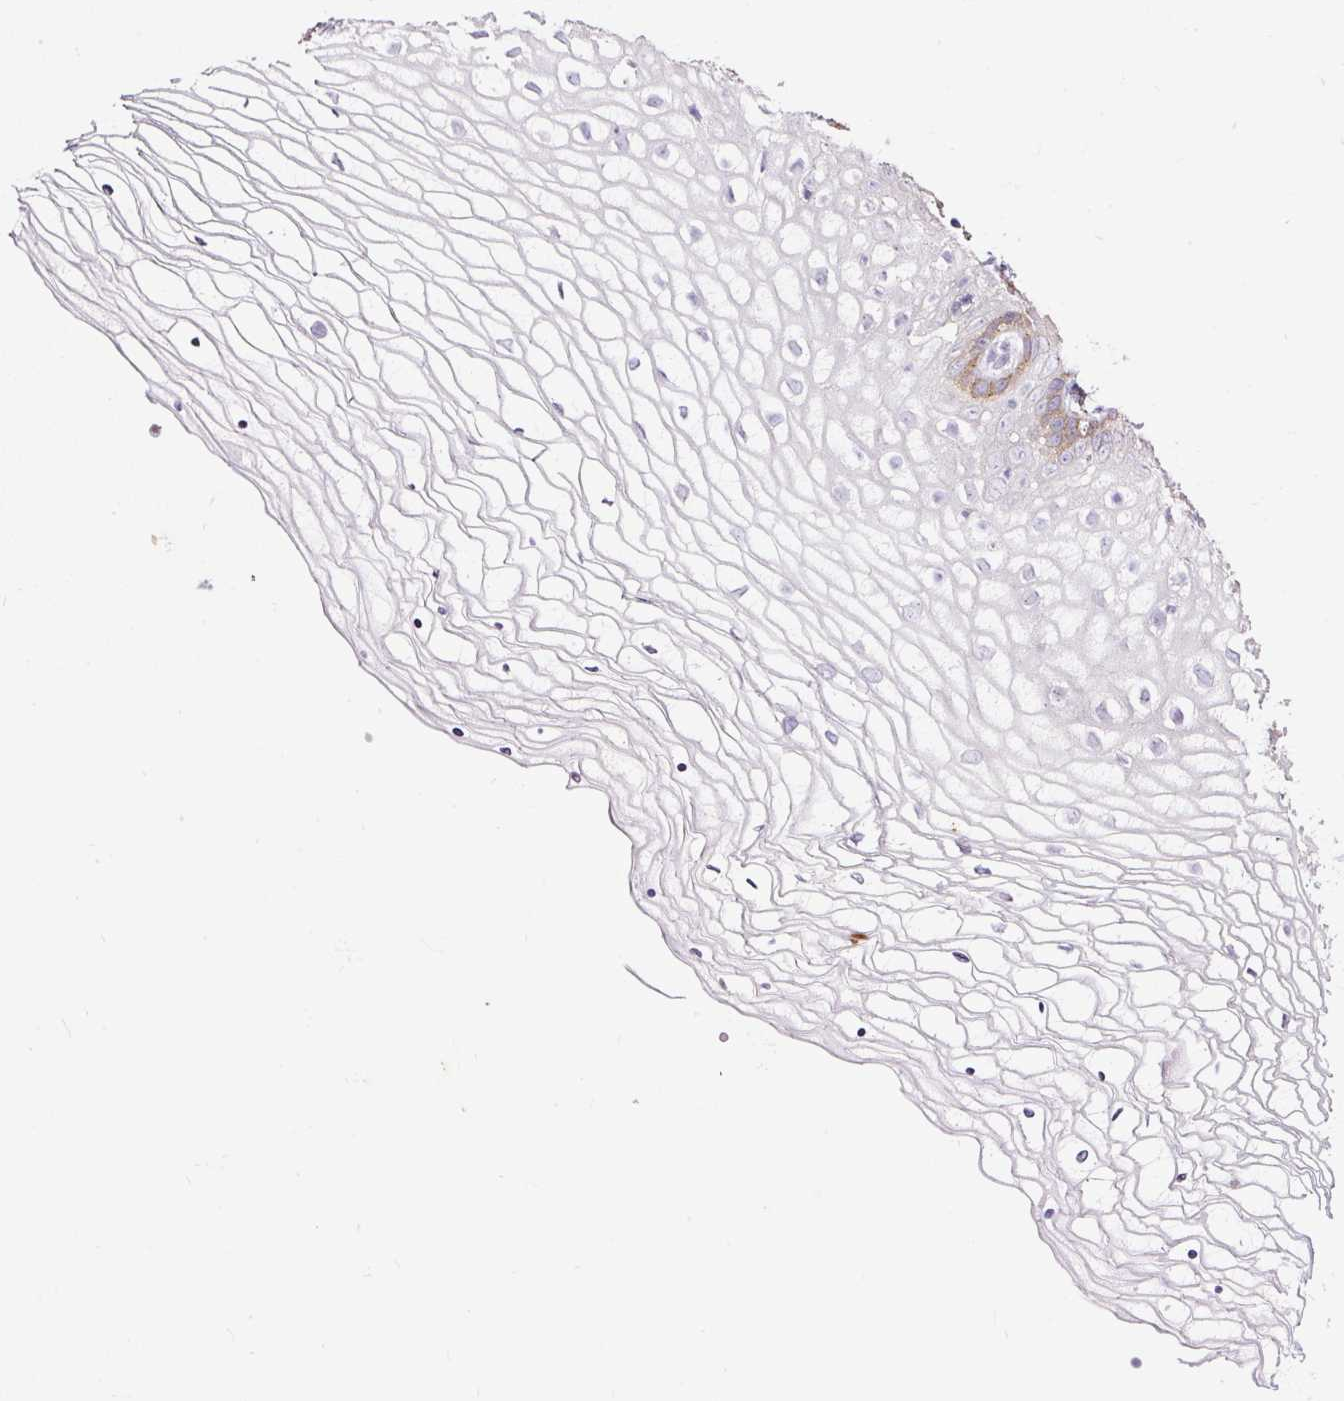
{"staining": {"intensity": "moderate", "quantity": "<25%", "location": "cytoplasmic/membranous"}, "tissue": "vagina", "cell_type": "Squamous epithelial cells", "image_type": "normal", "snomed": [{"axis": "morphology", "description": "Normal tissue, NOS"}, {"axis": "topography", "description": "Vagina"}], "caption": "Brown immunohistochemical staining in normal human vagina demonstrates moderate cytoplasmic/membranous staining in about <25% of squamous epithelial cells.", "gene": "MAGEB16", "patient": {"sex": "female", "age": 56}}